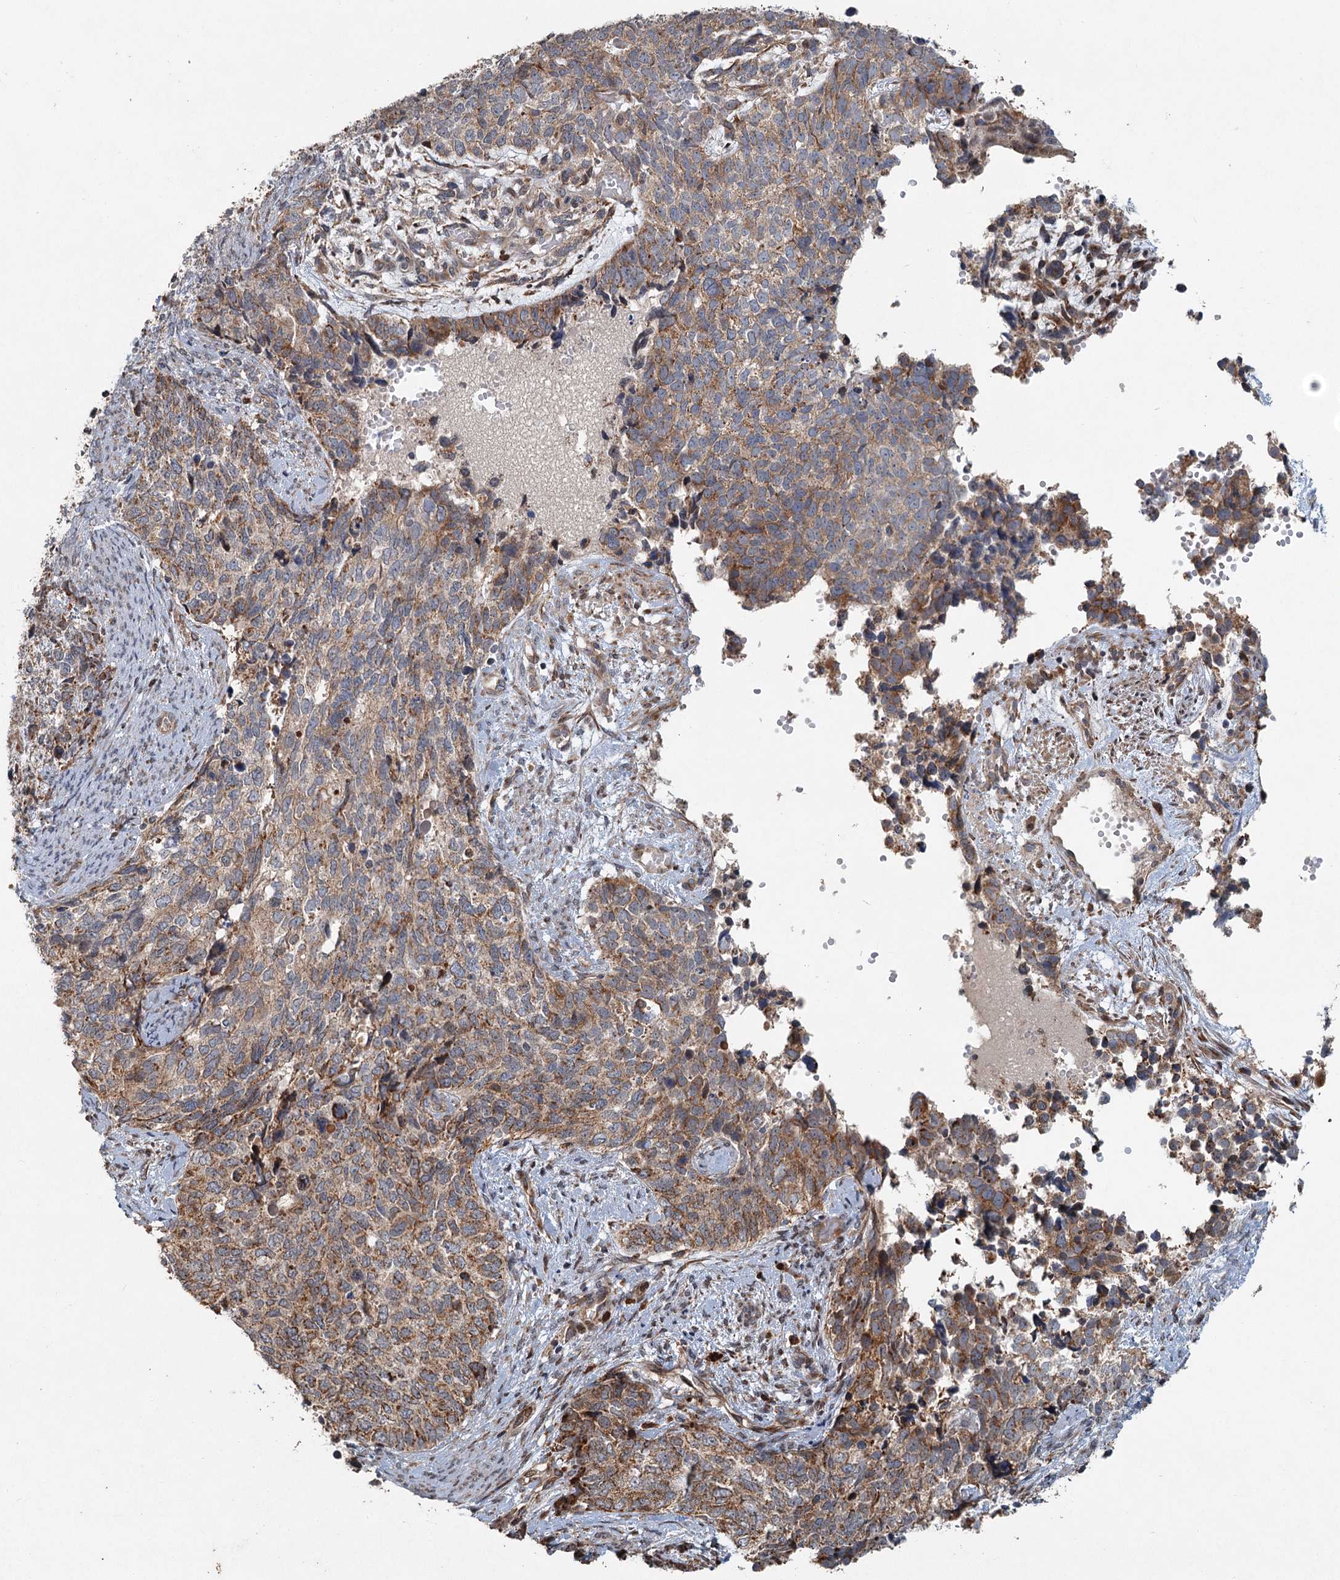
{"staining": {"intensity": "moderate", "quantity": ">75%", "location": "cytoplasmic/membranous"}, "tissue": "cervical cancer", "cell_type": "Tumor cells", "image_type": "cancer", "snomed": [{"axis": "morphology", "description": "Squamous cell carcinoma, NOS"}, {"axis": "topography", "description": "Cervix"}], "caption": "Immunohistochemical staining of human cervical cancer (squamous cell carcinoma) reveals medium levels of moderate cytoplasmic/membranous staining in approximately >75% of tumor cells.", "gene": "SRPX2", "patient": {"sex": "female", "age": 63}}